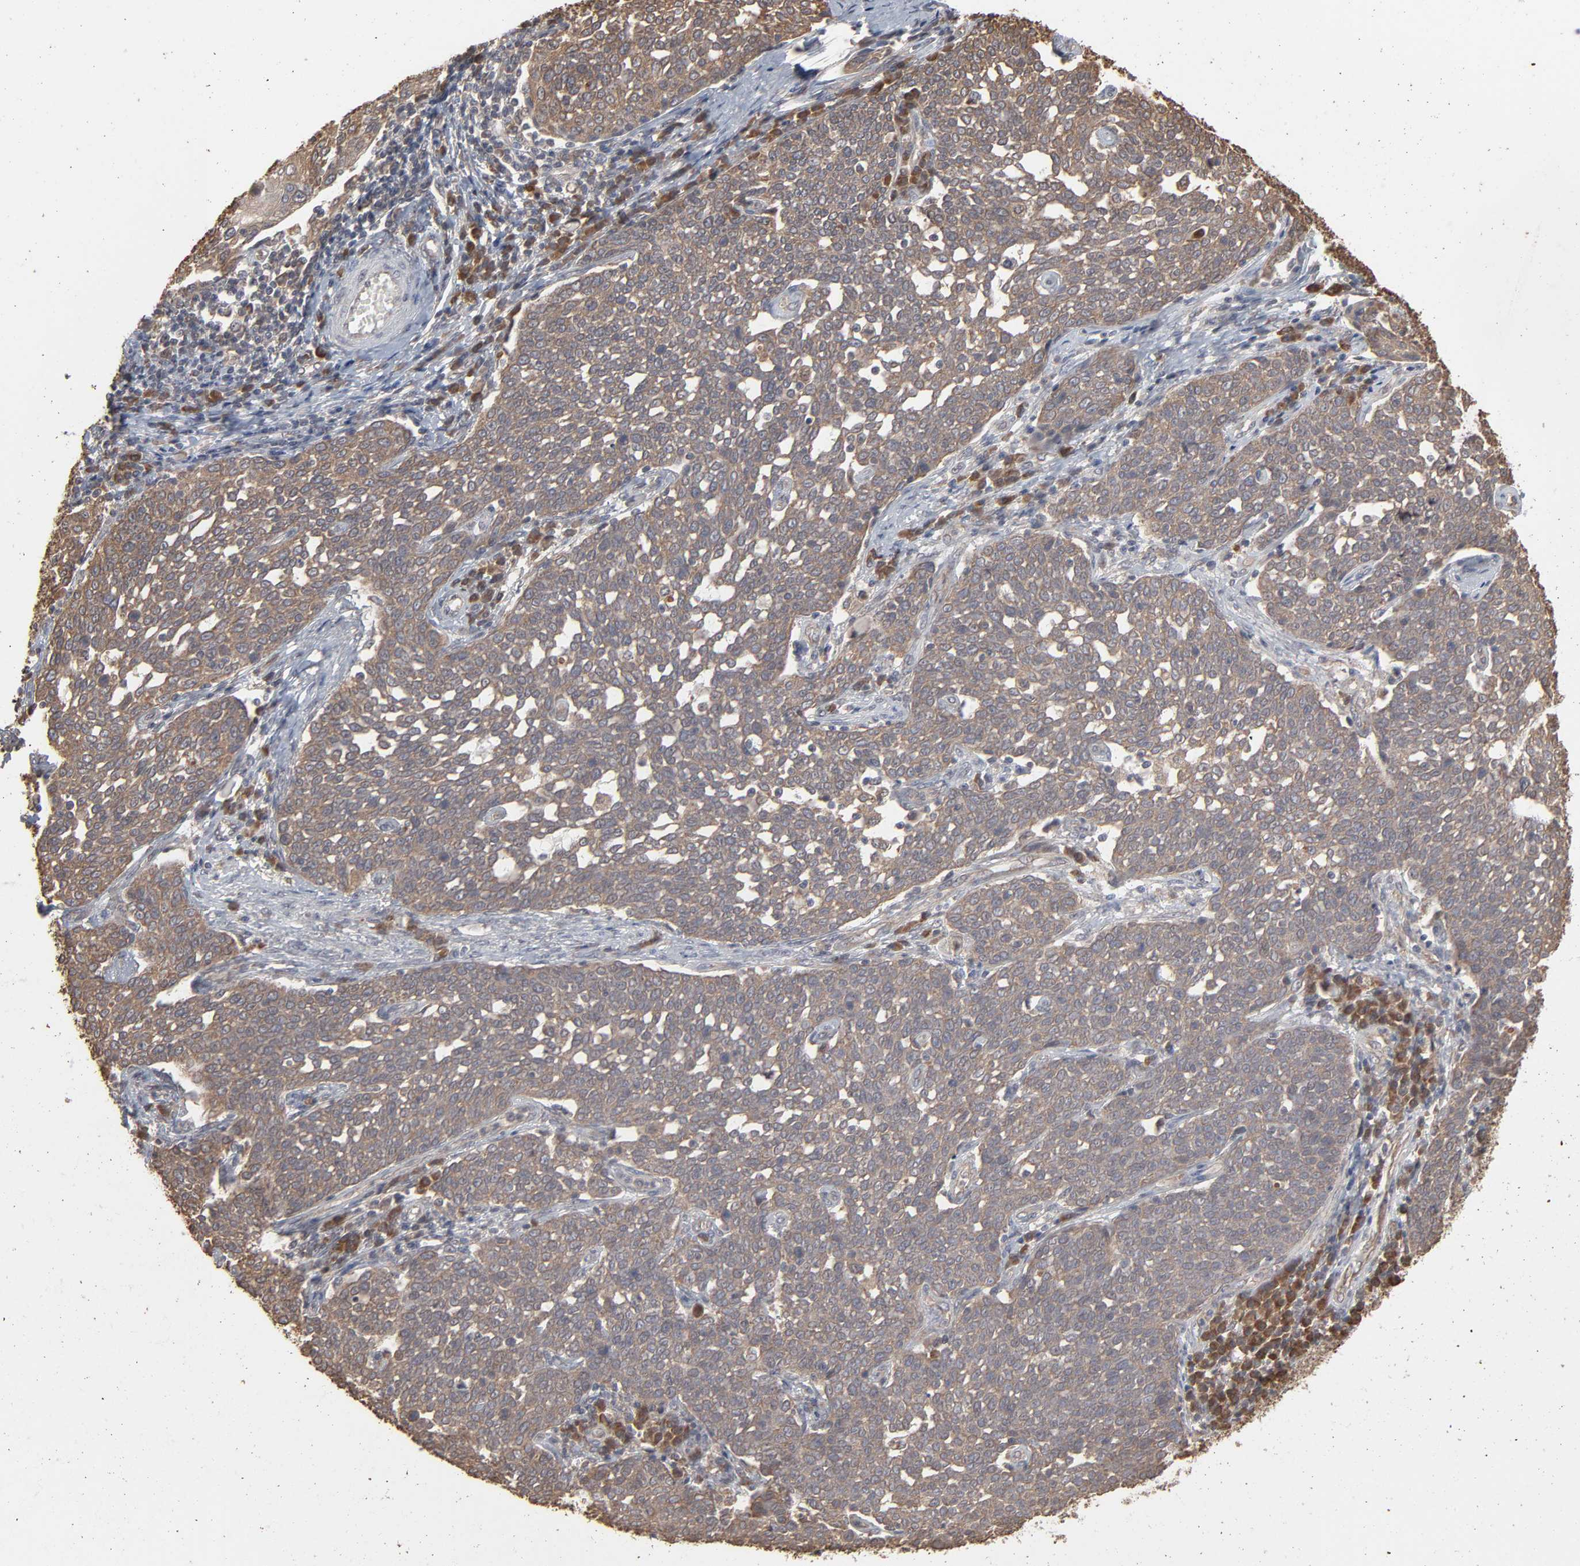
{"staining": {"intensity": "moderate", "quantity": ">75%", "location": "cytoplasmic/membranous"}, "tissue": "cervical cancer", "cell_type": "Tumor cells", "image_type": "cancer", "snomed": [{"axis": "morphology", "description": "Squamous cell carcinoma, NOS"}, {"axis": "topography", "description": "Cervix"}], "caption": "Squamous cell carcinoma (cervical) stained for a protein displays moderate cytoplasmic/membranous positivity in tumor cells.", "gene": "SCFD1", "patient": {"sex": "female", "age": 34}}